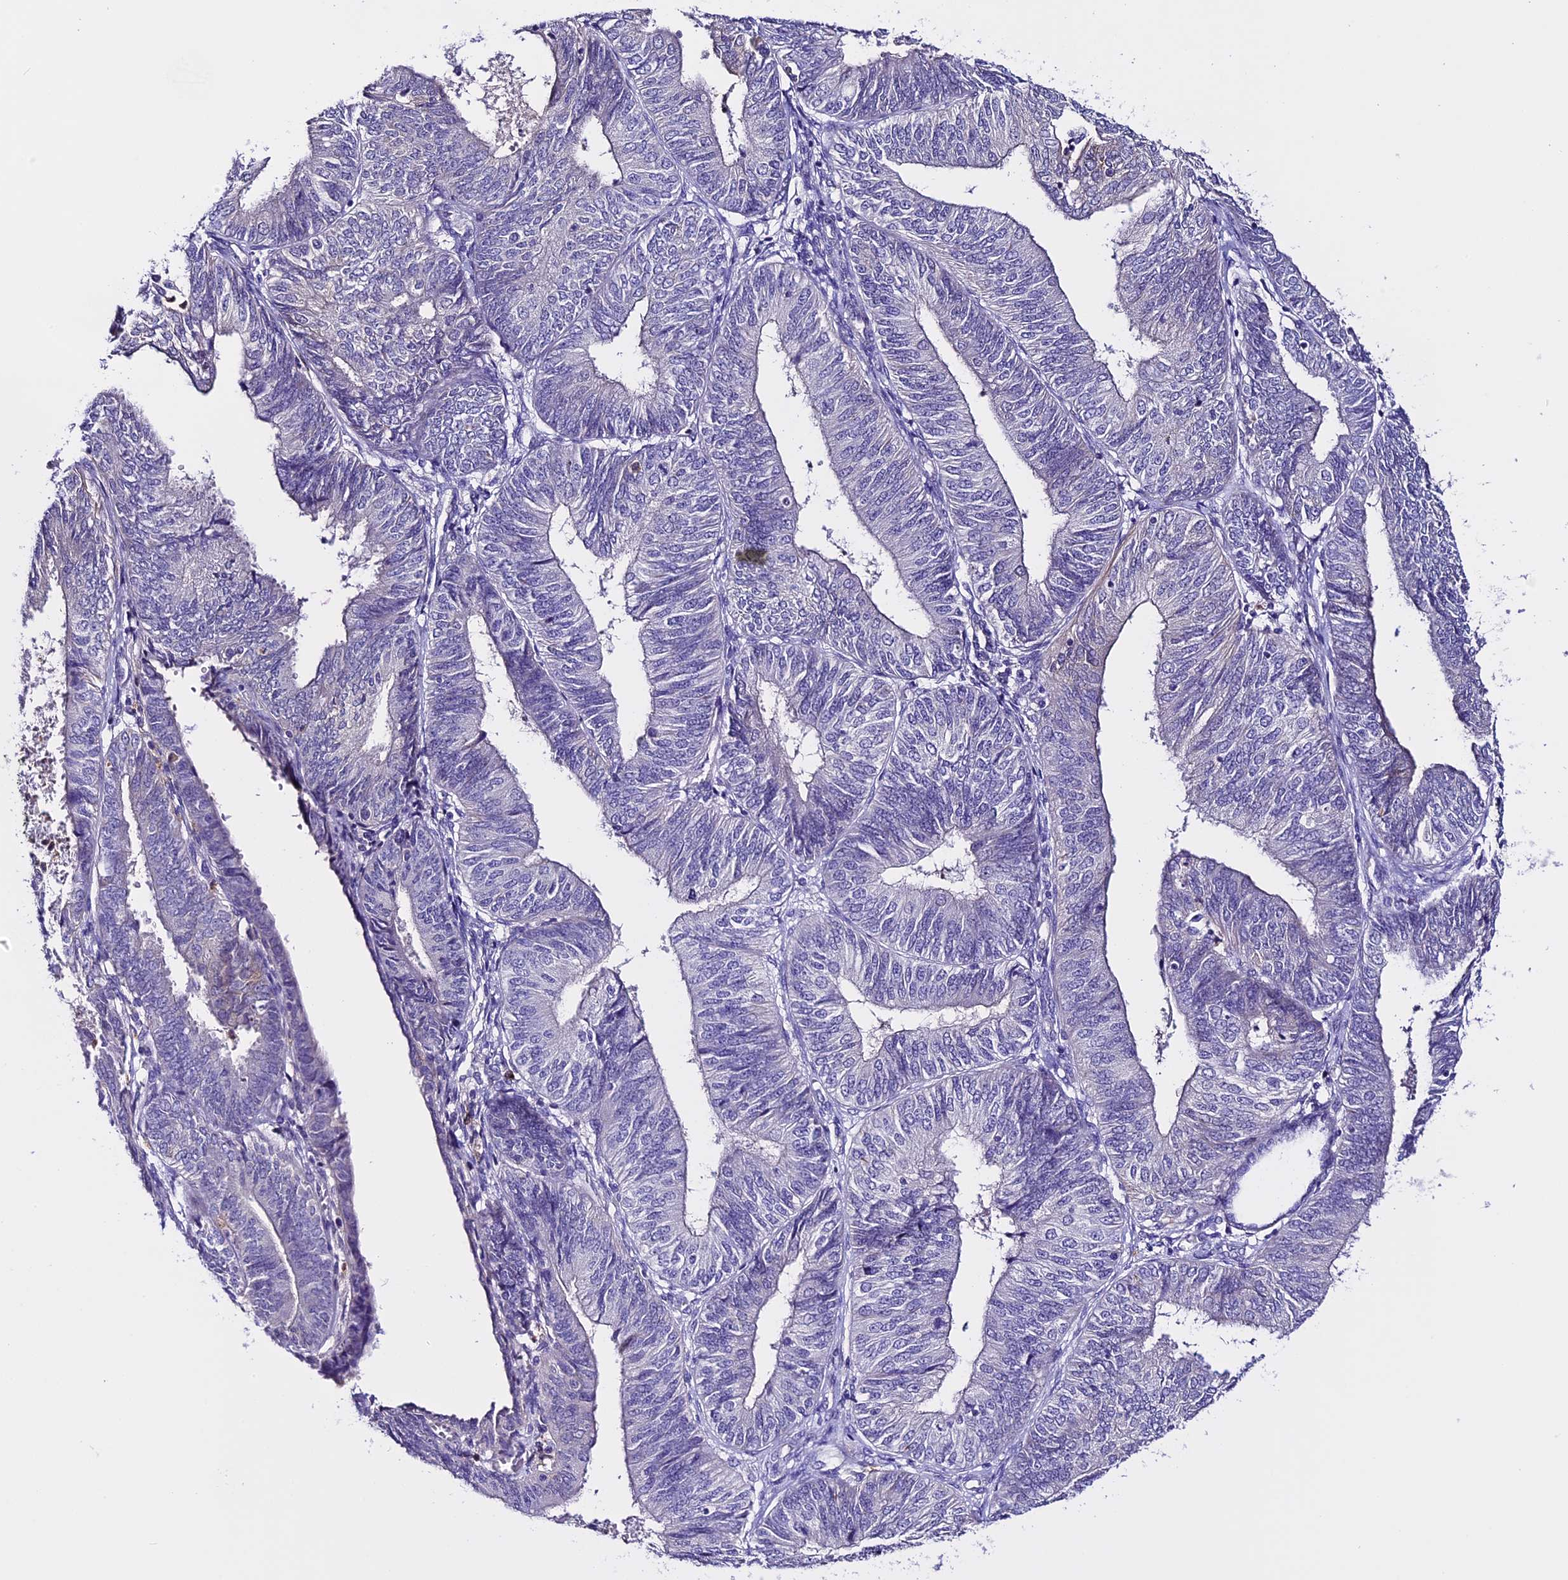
{"staining": {"intensity": "negative", "quantity": "none", "location": "none"}, "tissue": "endometrial cancer", "cell_type": "Tumor cells", "image_type": "cancer", "snomed": [{"axis": "morphology", "description": "Adenocarcinoma, NOS"}, {"axis": "topography", "description": "Endometrium"}], "caption": "Human adenocarcinoma (endometrial) stained for a protein using immunohistochemistry exhibits no staining in tumor cells.", "gene": "NOD2", "patient": {"sex": "female", "age": 58}}